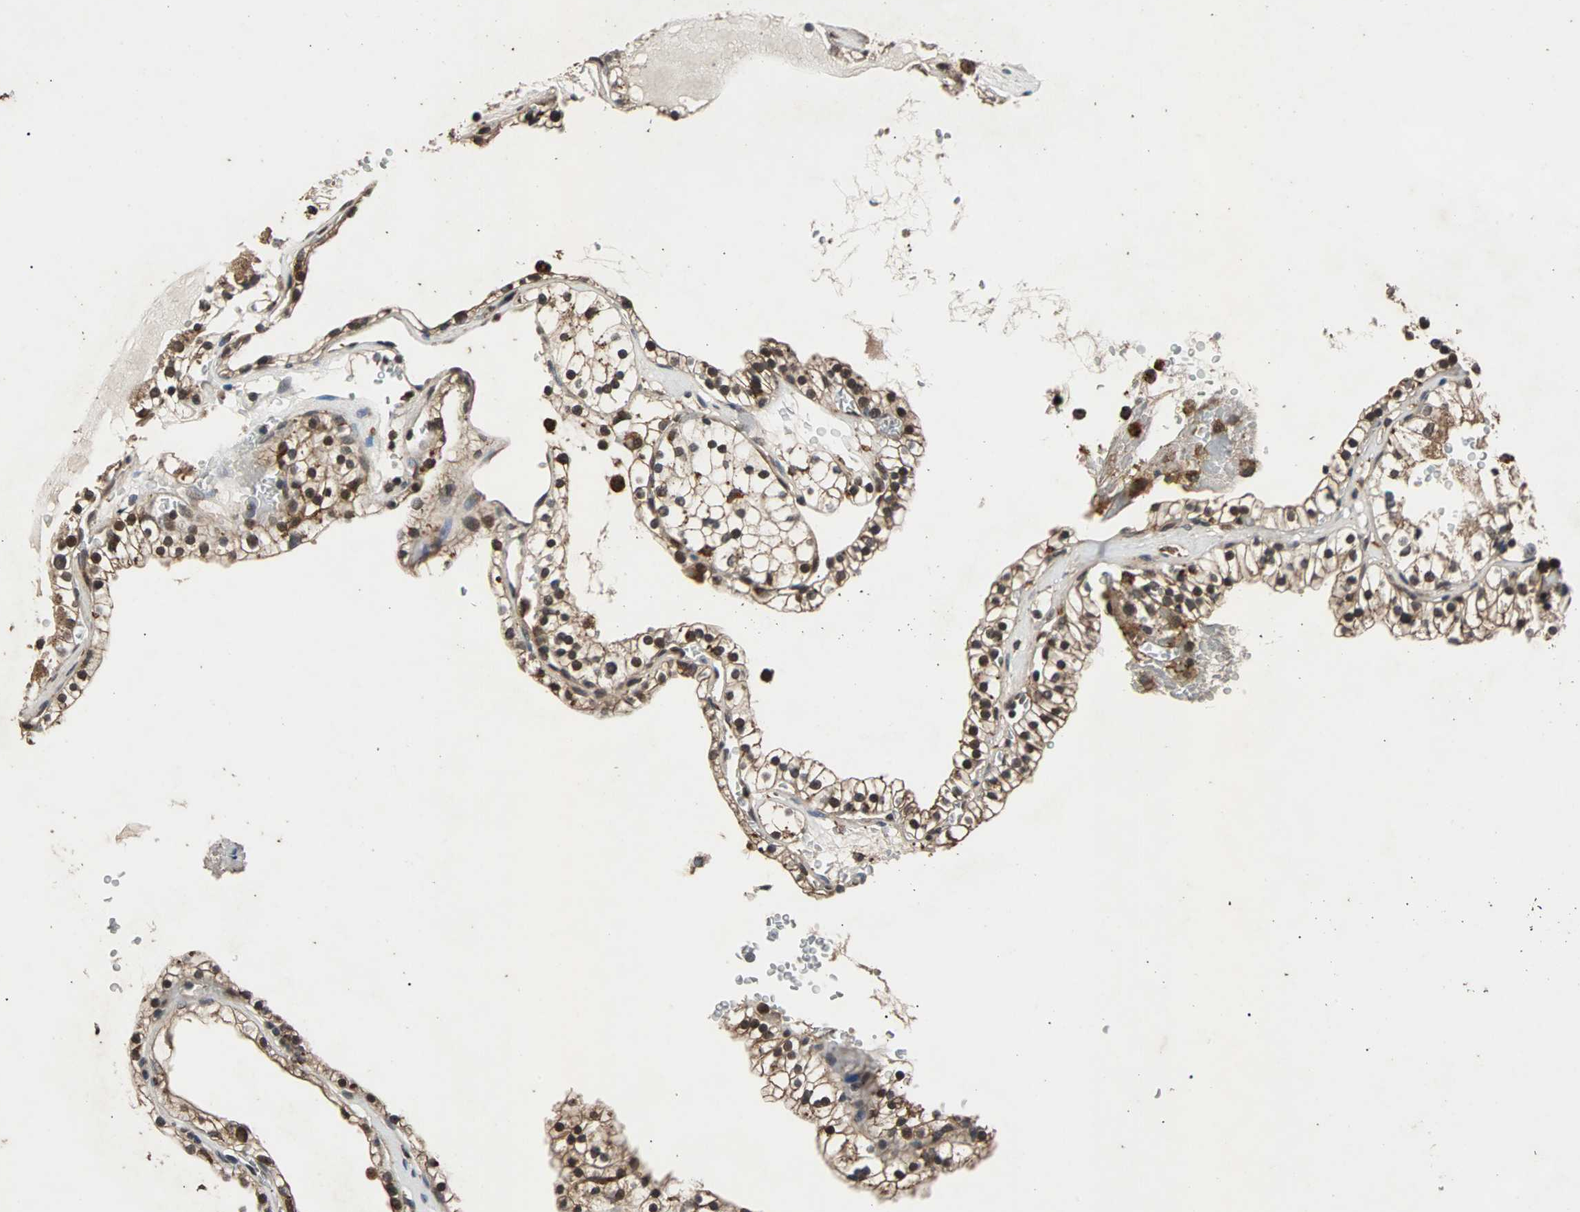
{"staining": {"intensity": "strong", "quantity": ">75%", "location": "cytoplasmic/membranous,nuclear"}, "tissue": "renal cancer", "cell_type": "Tumor cells", "image_type": "cancer", "snomed": [{"axis": "morphology", "description": "Adenocarcinoma, NOS"}, {"axis": "topography", "description": "Kidney"}], "caption": "Immunohistochemical staining of human renal adenocarcinoma demonstrates high levels of strong cytoplasmic/membranous and nuclear protein expression in about >75% of tumor cells.", "gene": "USP31", "patient": {"sex": "female", "age": 41}}